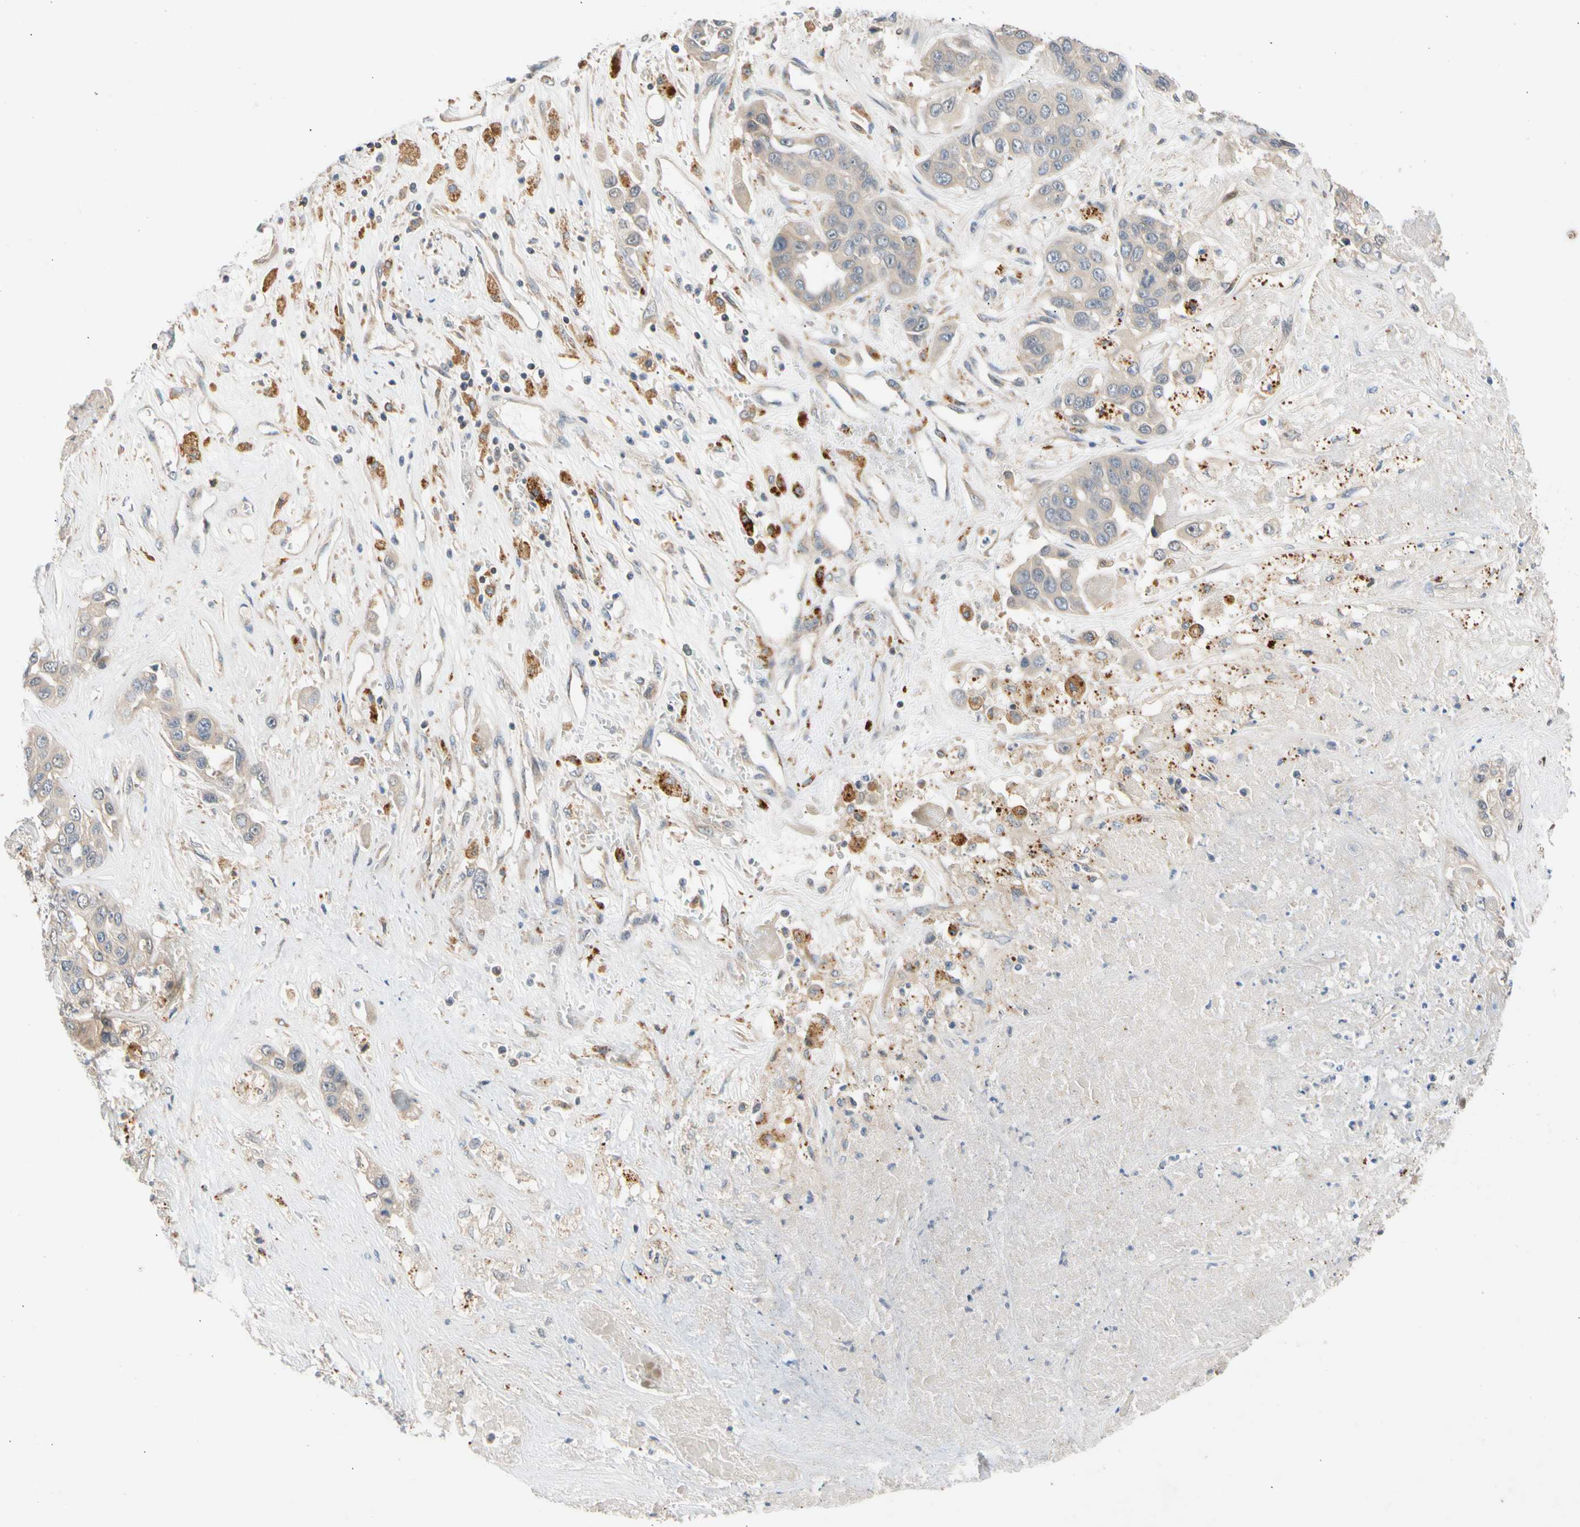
{"staining": {"intensity": "negative", "quantity": "none", "location": "none"}, "tissue": "liver cancer", "cell_type": "Tumor cells", "image_type": "cancer", "snomed": [{"axis": "morphology", "description": "Cholangiocarcinoma"}, {"axis": "topography", "description": "Liver"}], "caption": "This photomicrograph is of liver cancer (cholangiocarcinoma) stained with immunohistochemistry to label a protein in brown with the nuclei are counter-stained blue. There is no expression in tumor cells. (DAB immunohistochemistry visualized using brightfield microscopy, high magnification).", "gene": "CNST", "patient": {"sex": "female", "age": 52}}